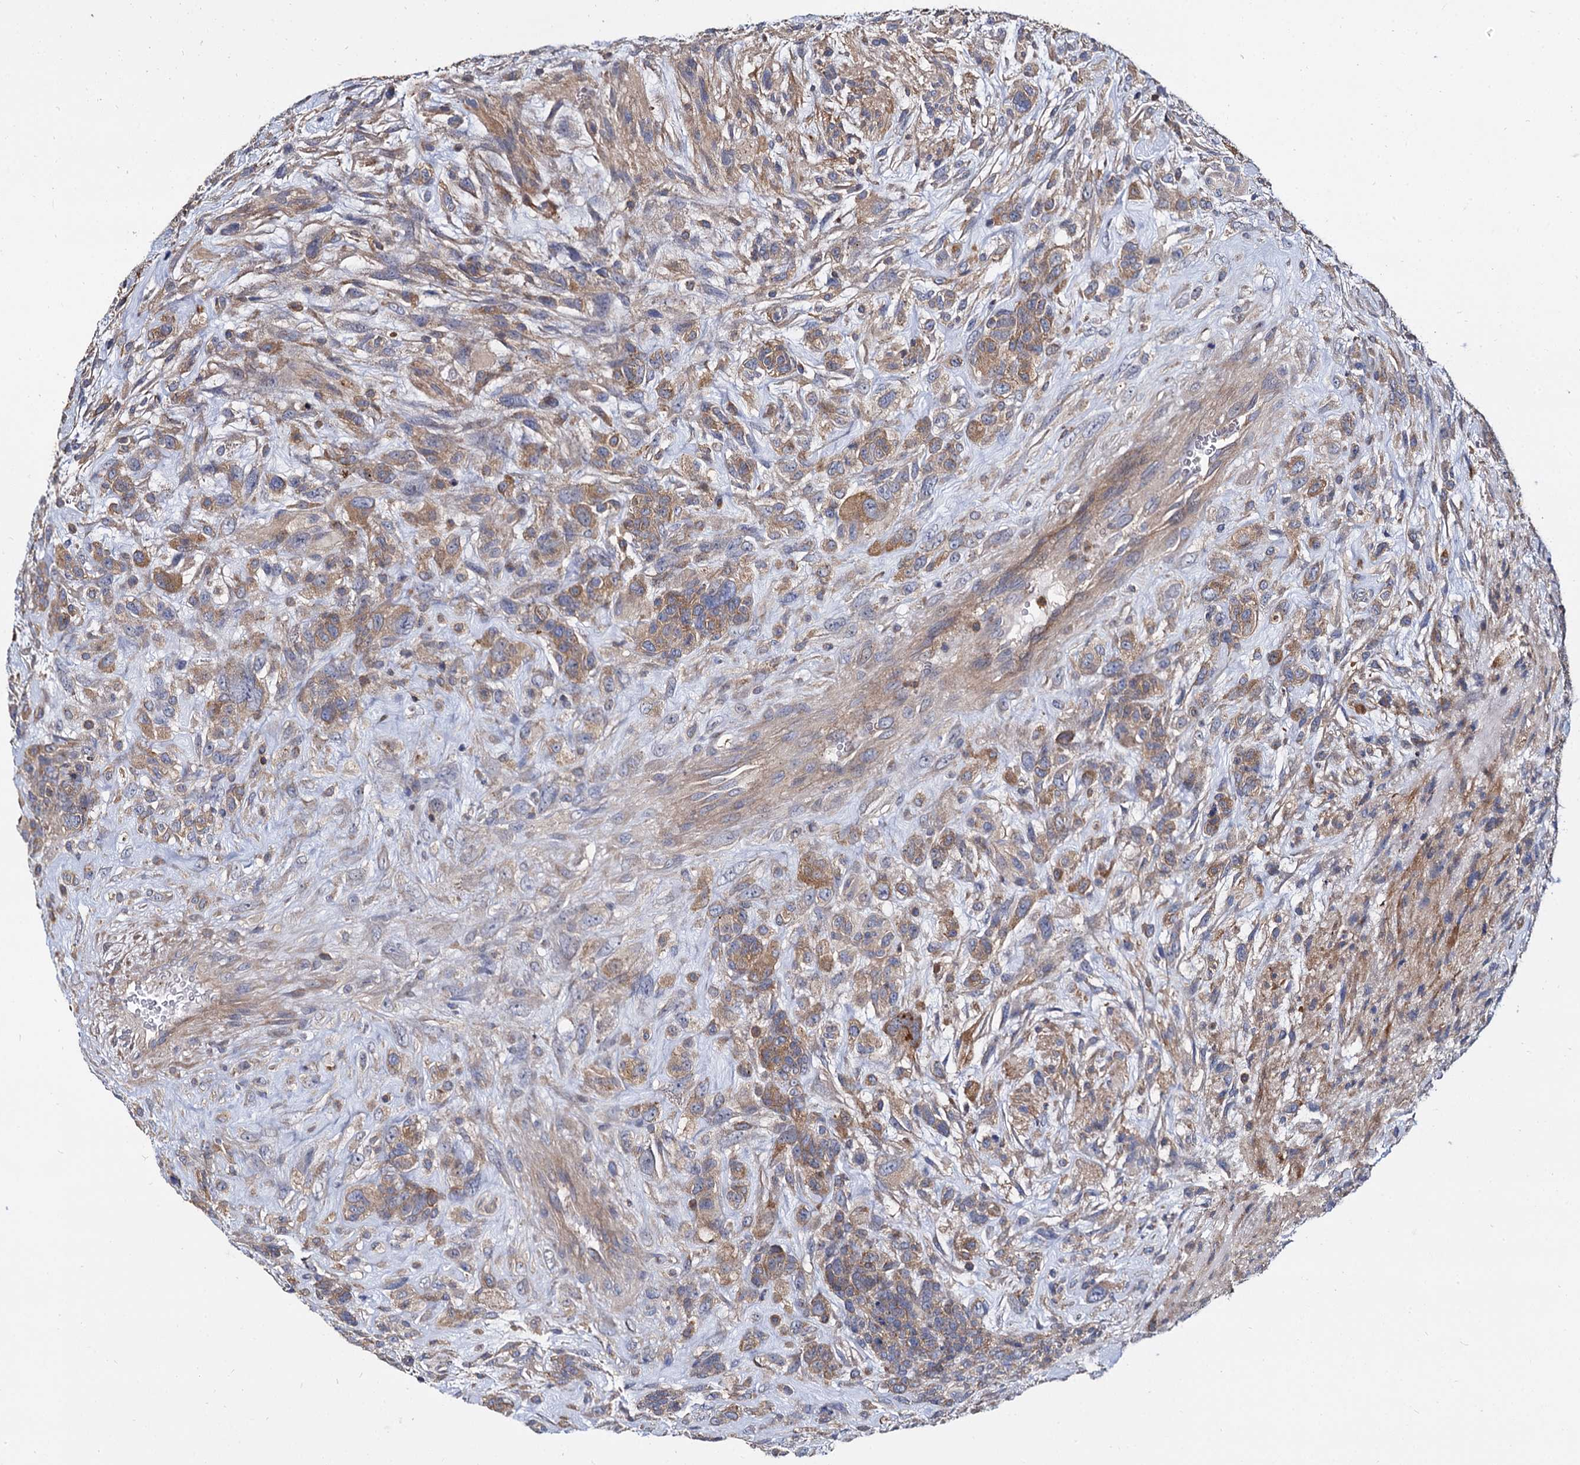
{"staining": {"intensity": "moderate", "quantity": ">75%", "location": "cytoplasmic/membranous"}, "tissue": "glioma", "cell_type": "Tumor cells", "image_type": "cancer", "snomed": [{"axis": "morphology", "description": "Glioma, malignant, High grade"}, {"axis": "topography", "description": "Brain"}], "caption": "Human glioma stained for a protein (brown) shows moderate cytoplasmic/membranous positive staining in about >75% of tumor cells.", "gene": "ANKRD13A", "patient": {"sex": "male", "age": 61}}